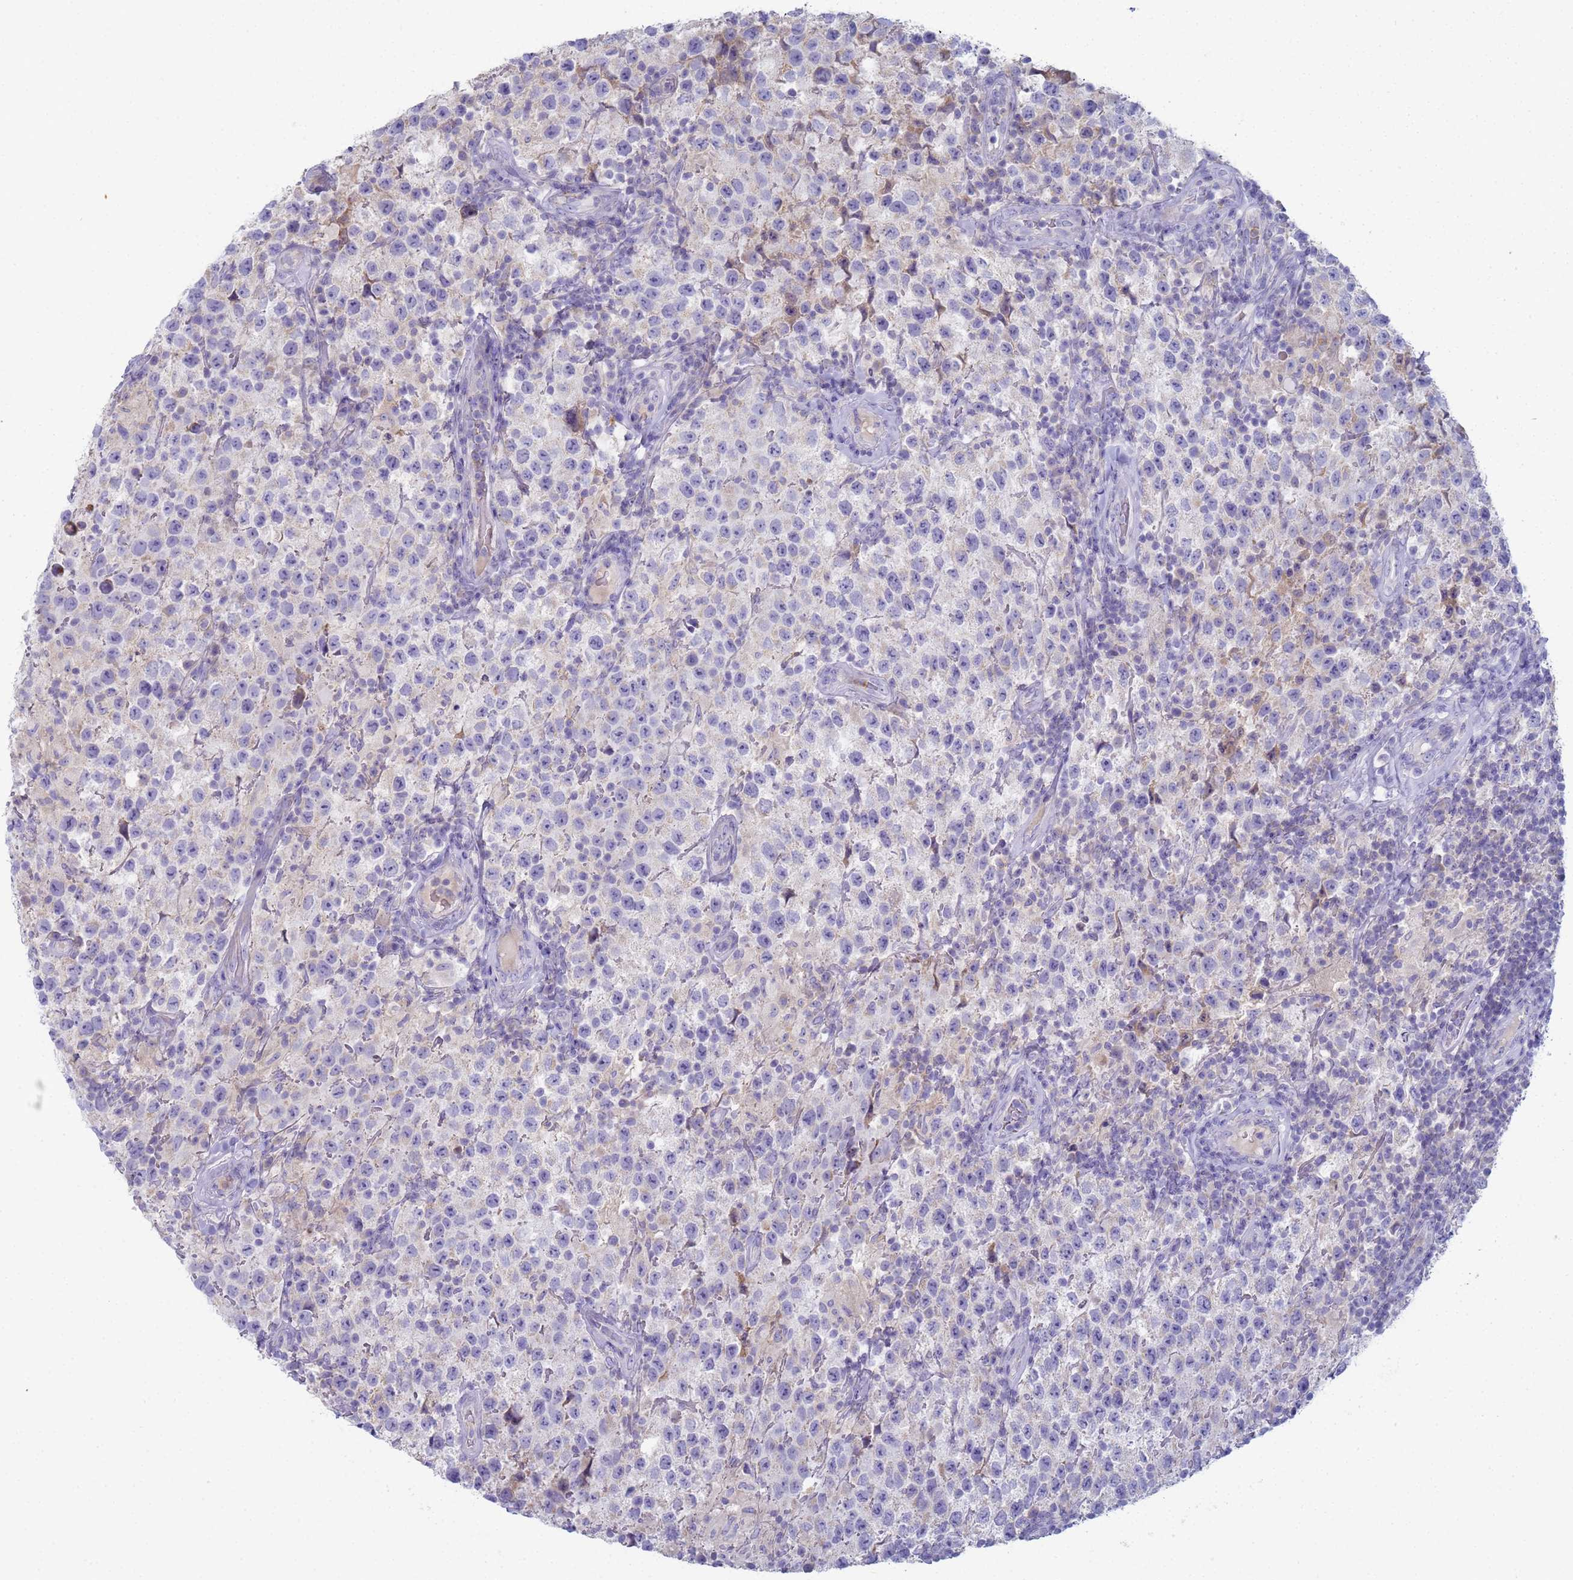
{"staining": {"intensity": "negative", "quantity": "none", "location": "none"}, "tissue": "testis cancer", "cell_type": "Tumor cells", "image_type": "cancer", "snomed": [{"axis": "morphology", "description": "Seminoma, NOS"}, {"axis": "morphology", "description": "Carcinoma, Embryonal, NOS"}, {"axis": "topography", "description": "Testis"}], "caption": "High power microscopy histopathology image of an immunohistochemistry photomicrograph of testis cancer, revealing no significant expression in tumor cells.", "gene": "CR1", "patient": {"sex": "male", "age": 41}}